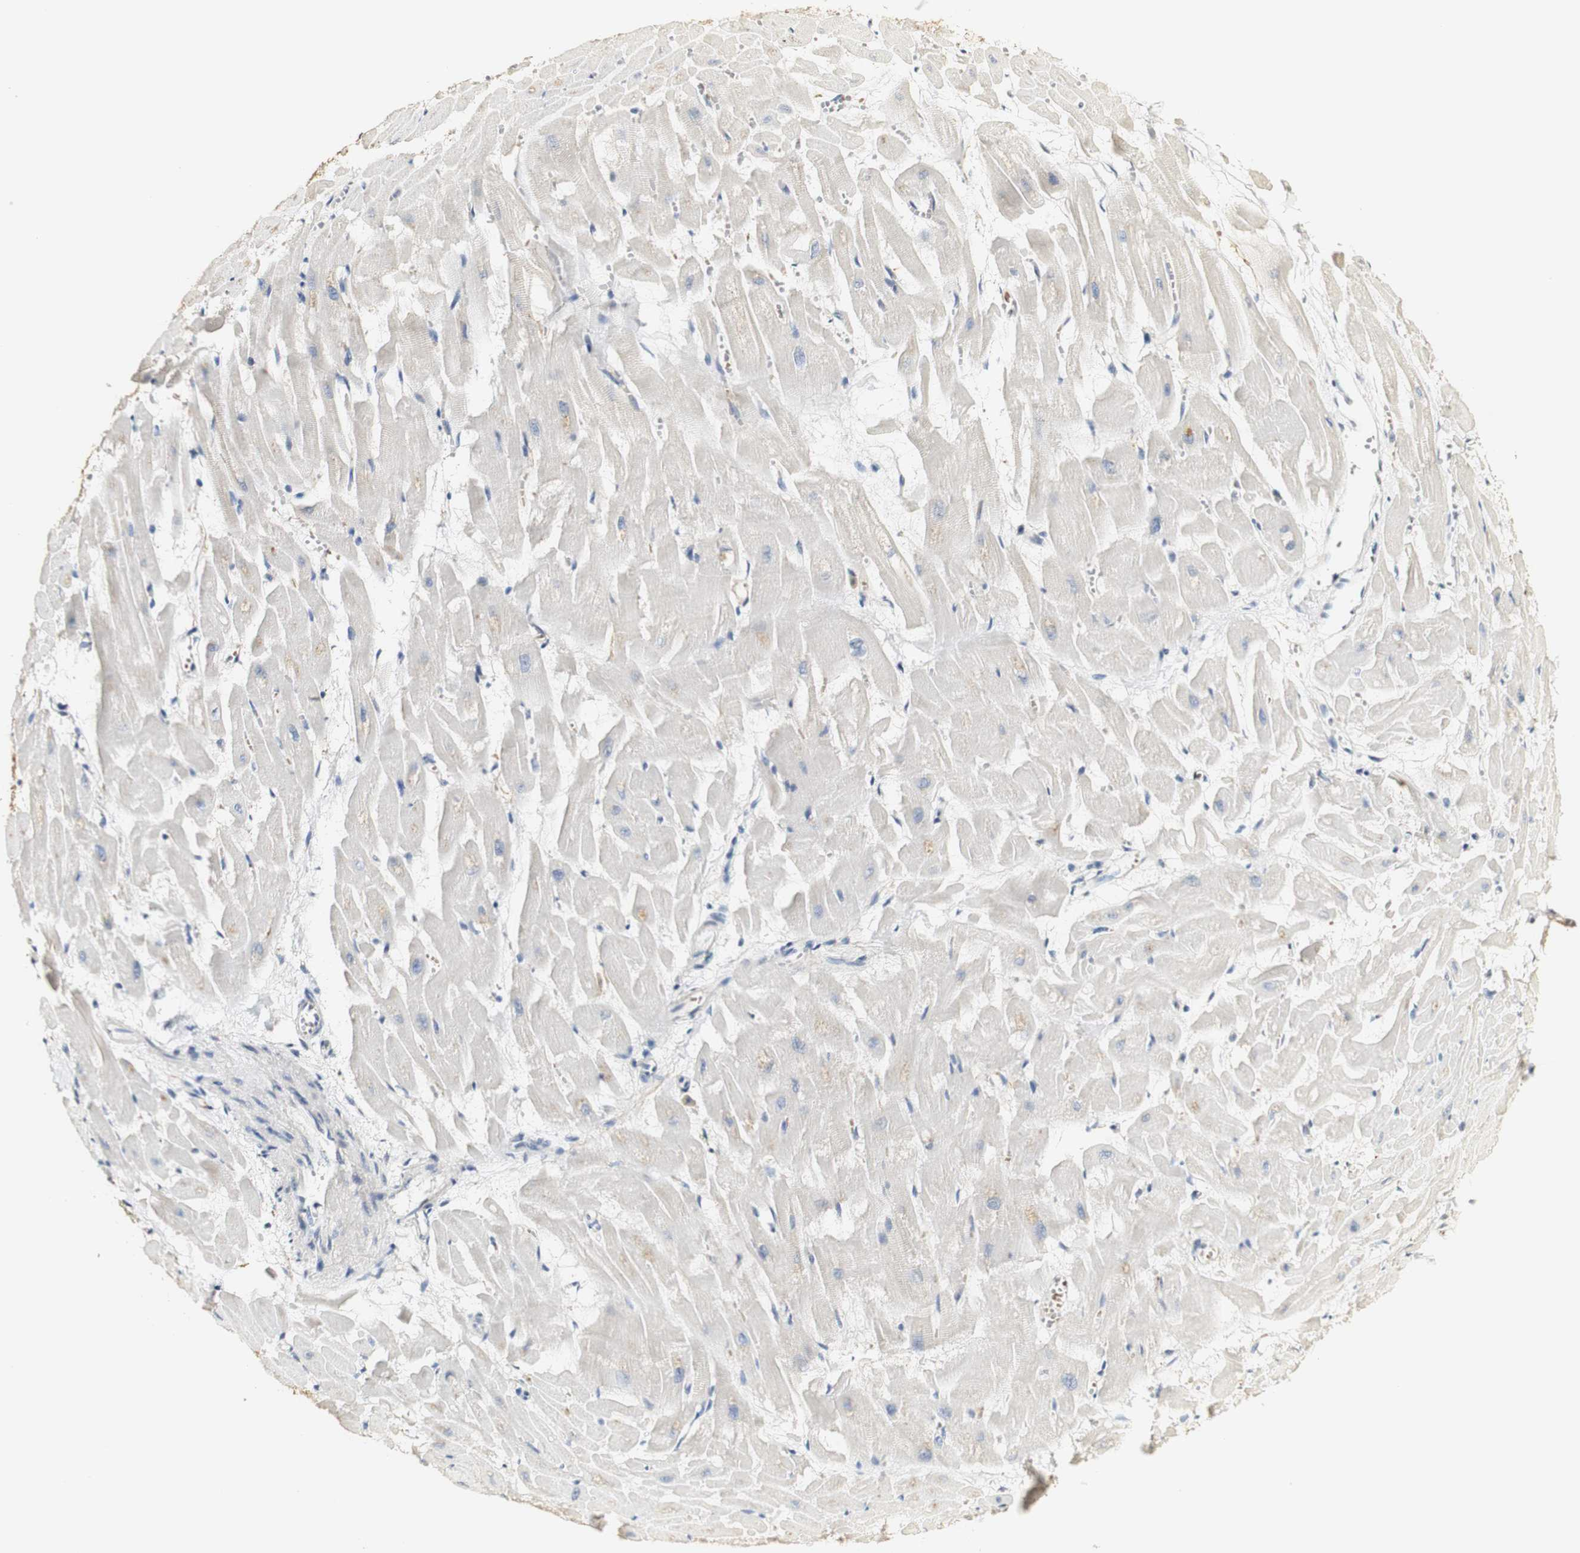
{"staining": {"intensity": "negative", "quantity": "none", "location": "none"}, "tissue": "heart muscle", "cell_type": "Cardiomyocytes", "image_type": "normal", "snomed": [{"axis": "morphology", "description": "Normal tissue, NOS"}, {"axis": "topography", "description": "Heart"}], "caption": "DAB immunohistochemical staining of benign heart muscle reveals no significant staining in cardiomyocytes. (DAB (3,3'-diaminobenzidine) IHC, high magnification).", "gene": "SYT7", "patient": {"sex": "female", "age": 19}}